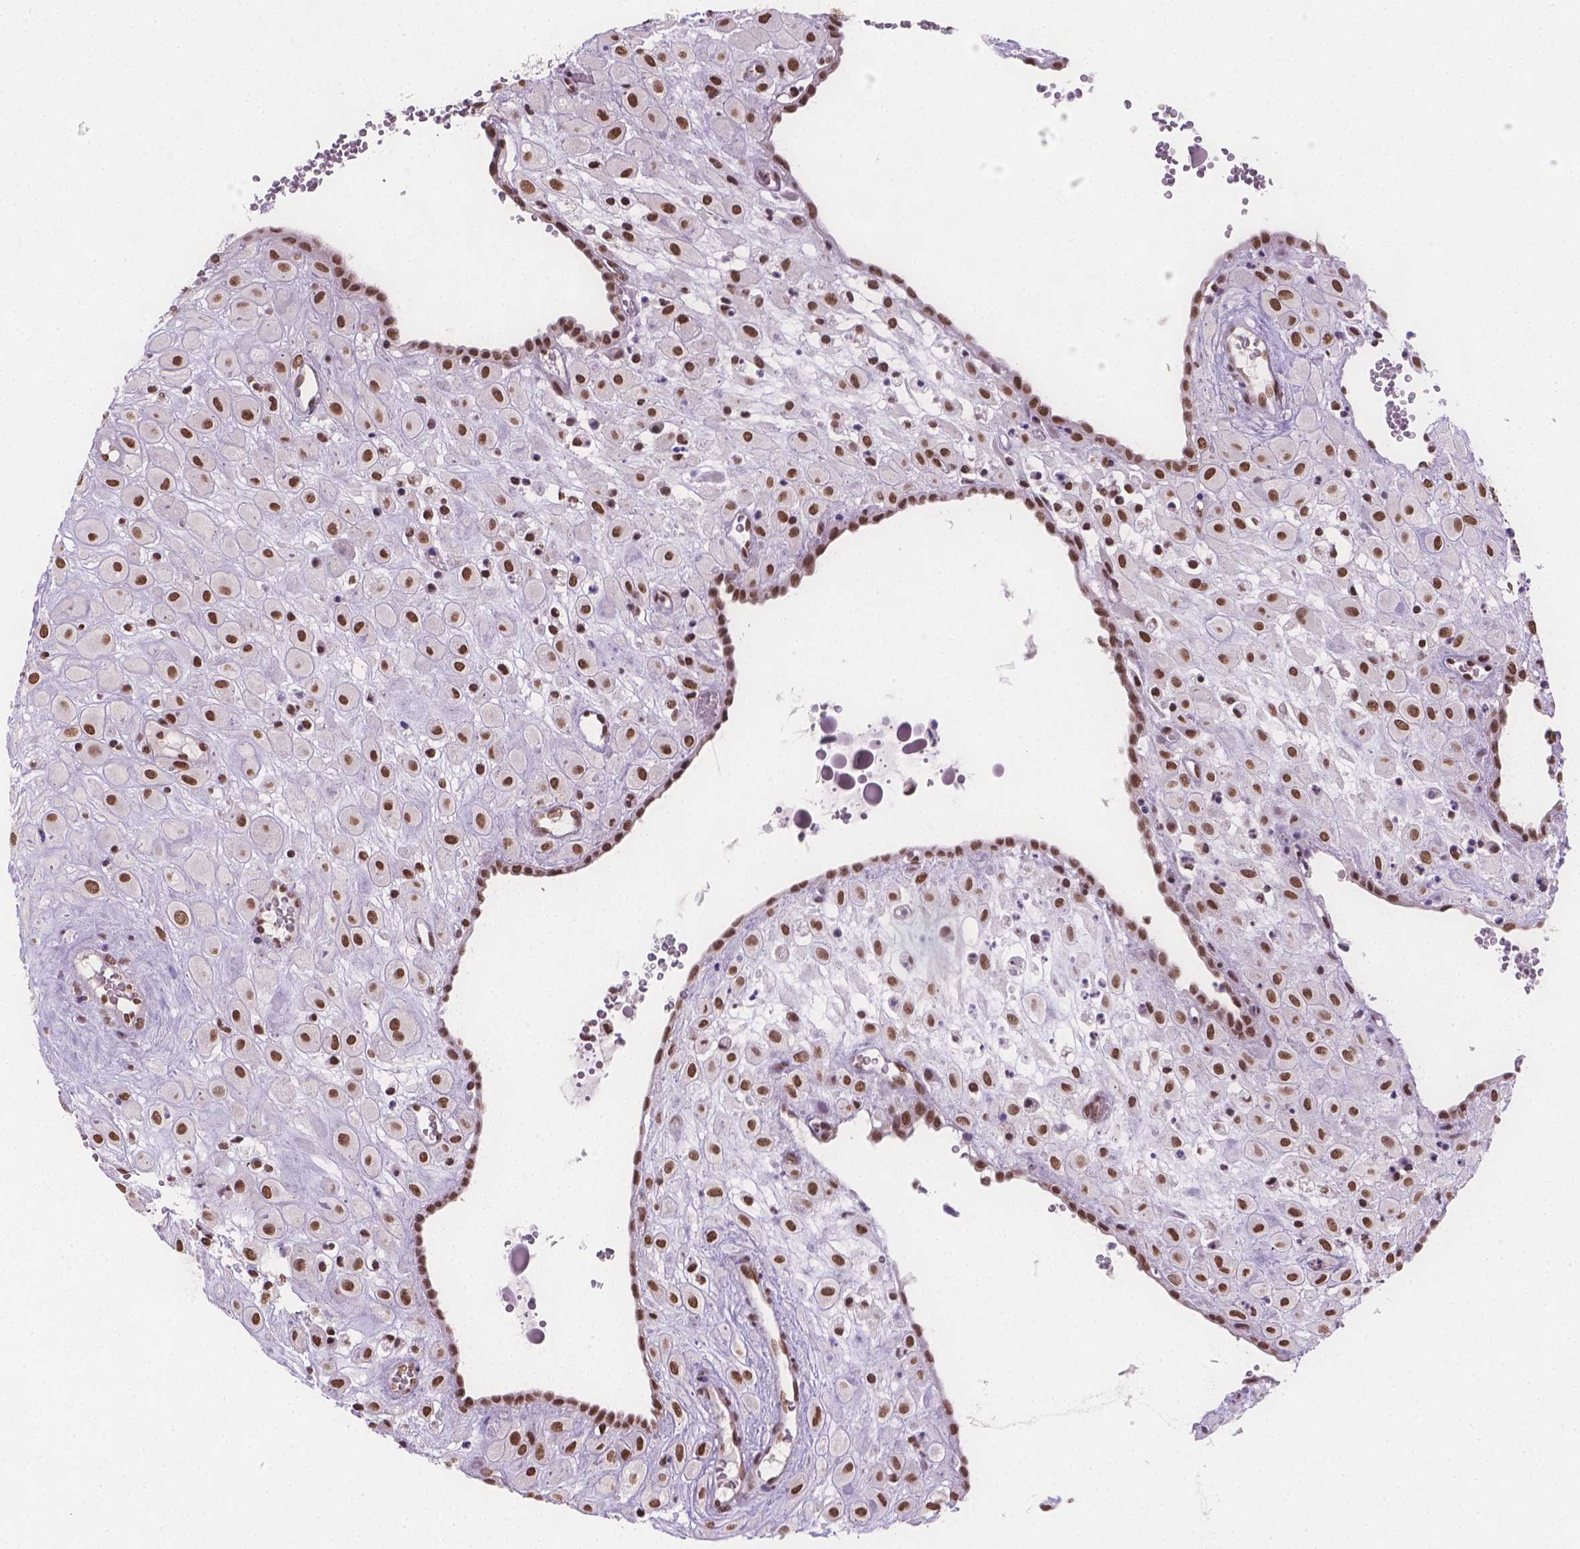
{"staining": {"intensity": "strong", "quantity": ">75%", "location": "nuclear"}, "tissue": "placenta", "cell_type": "Decidual cells", "image_type": "normal", "snomed": [{"axis": "morphology", "description": "Normal tissue, NOS"}, {"axis": "topography", "description": "Placenta"}], "caption": "DAB immunohistochemical staining of benign human placenta displays strong nuclear protein staining in about >75% of decidual cells. Ihc stains the protein in brown and the nuclei are stained blue.", "gene": "FANCE", "patient": {"sex": "female", "age": 24}}